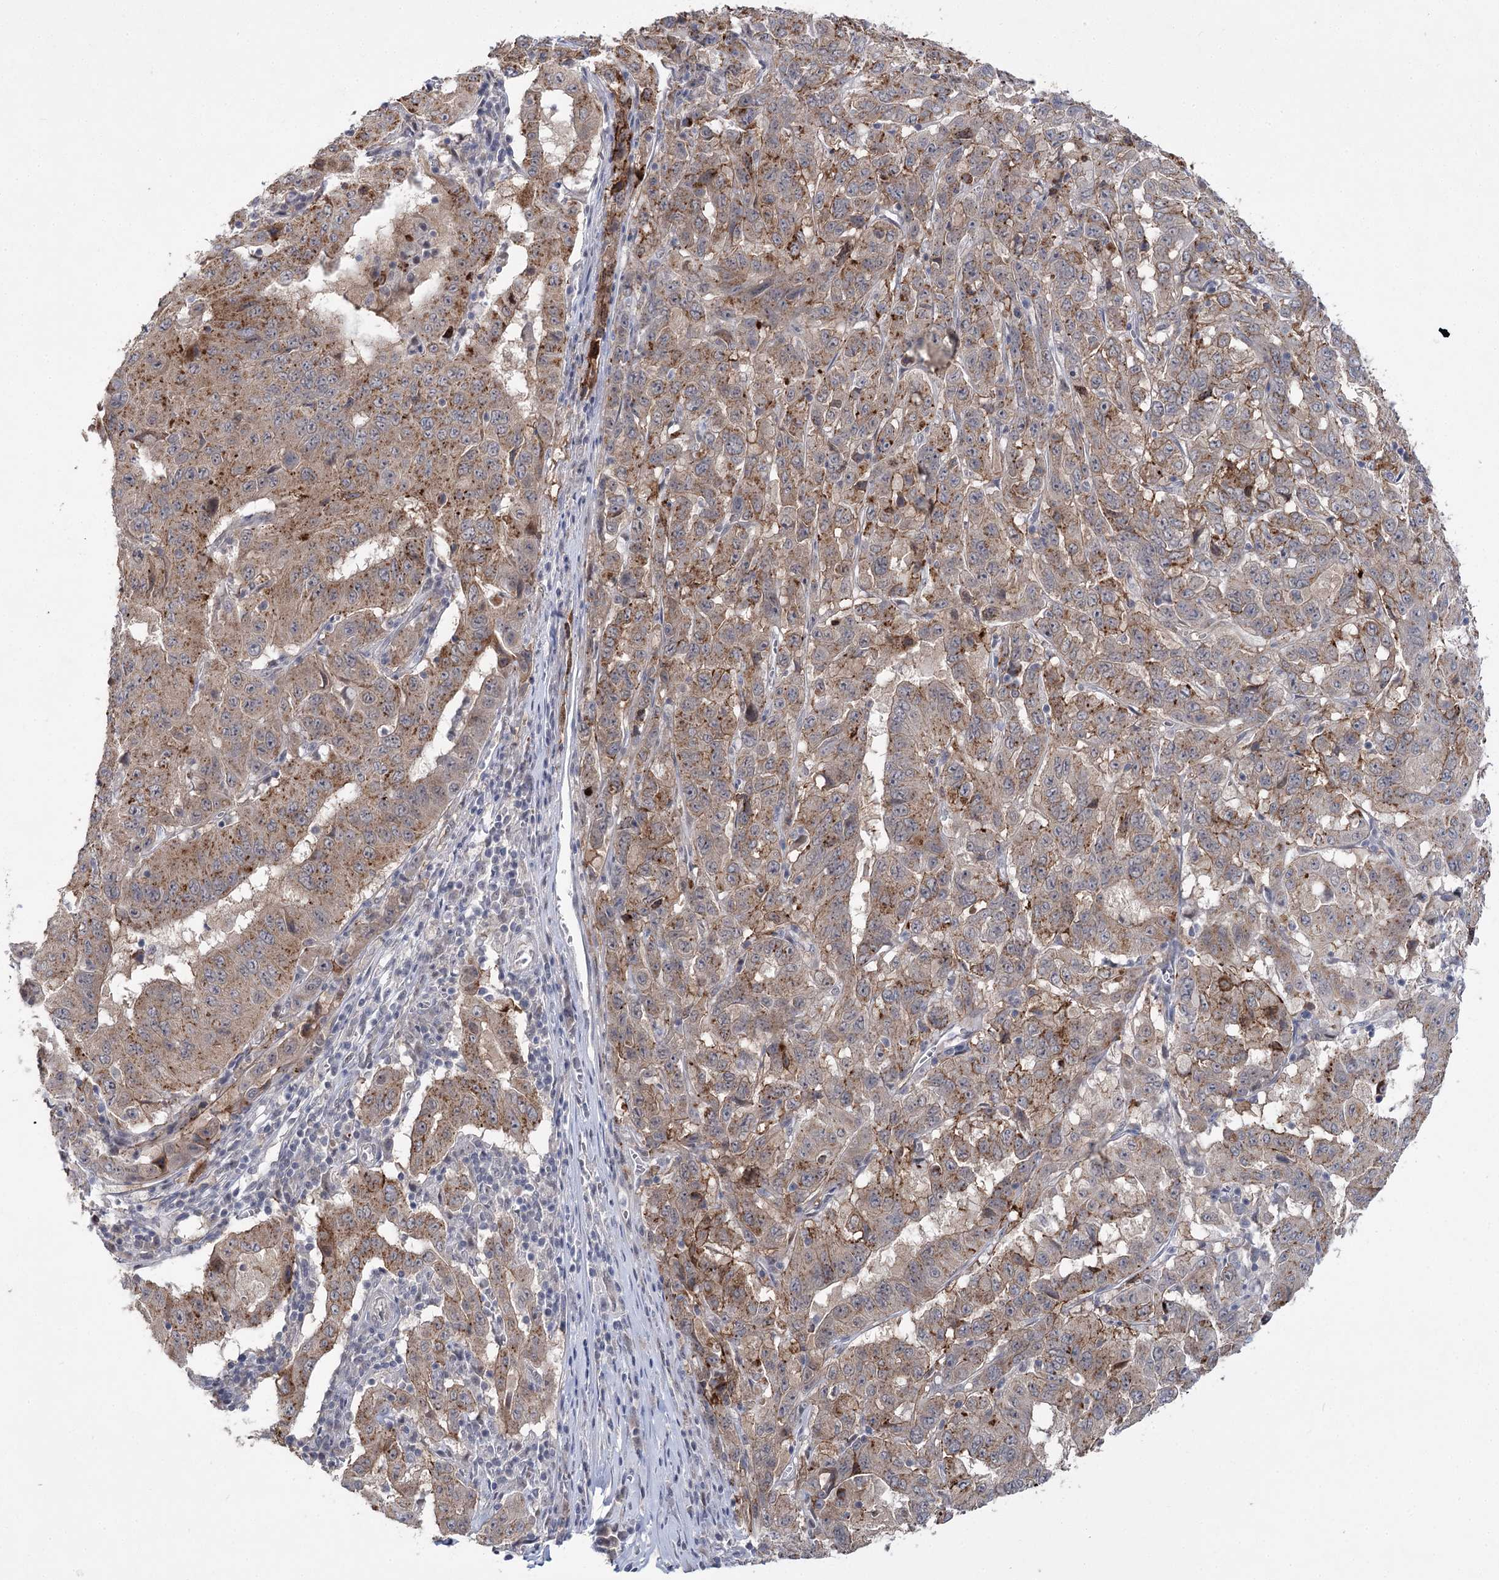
{"staining": {"intensity": "moderate", "quantity": ">75%", "location": "cytoplasmic/membranous"}, "tissue": "pancreatic cancer", "cell_type": "Tumor cells", "image_type": "cancer", "snomed": [{"axis": "morphology", "description": "Adenocarcinoma, NOS"}, {"axis": "topography", "description": "Pancreas"}], "caption": "Human pancreatic cancer (adenocarcinoma) stained with a brown dye shows moderate cytoplasmic/membranous positive positivity in approximately >75% of tumor cells.", "gene": "PHYHIPL", "patient": {"sex": "male", "age": 63}}